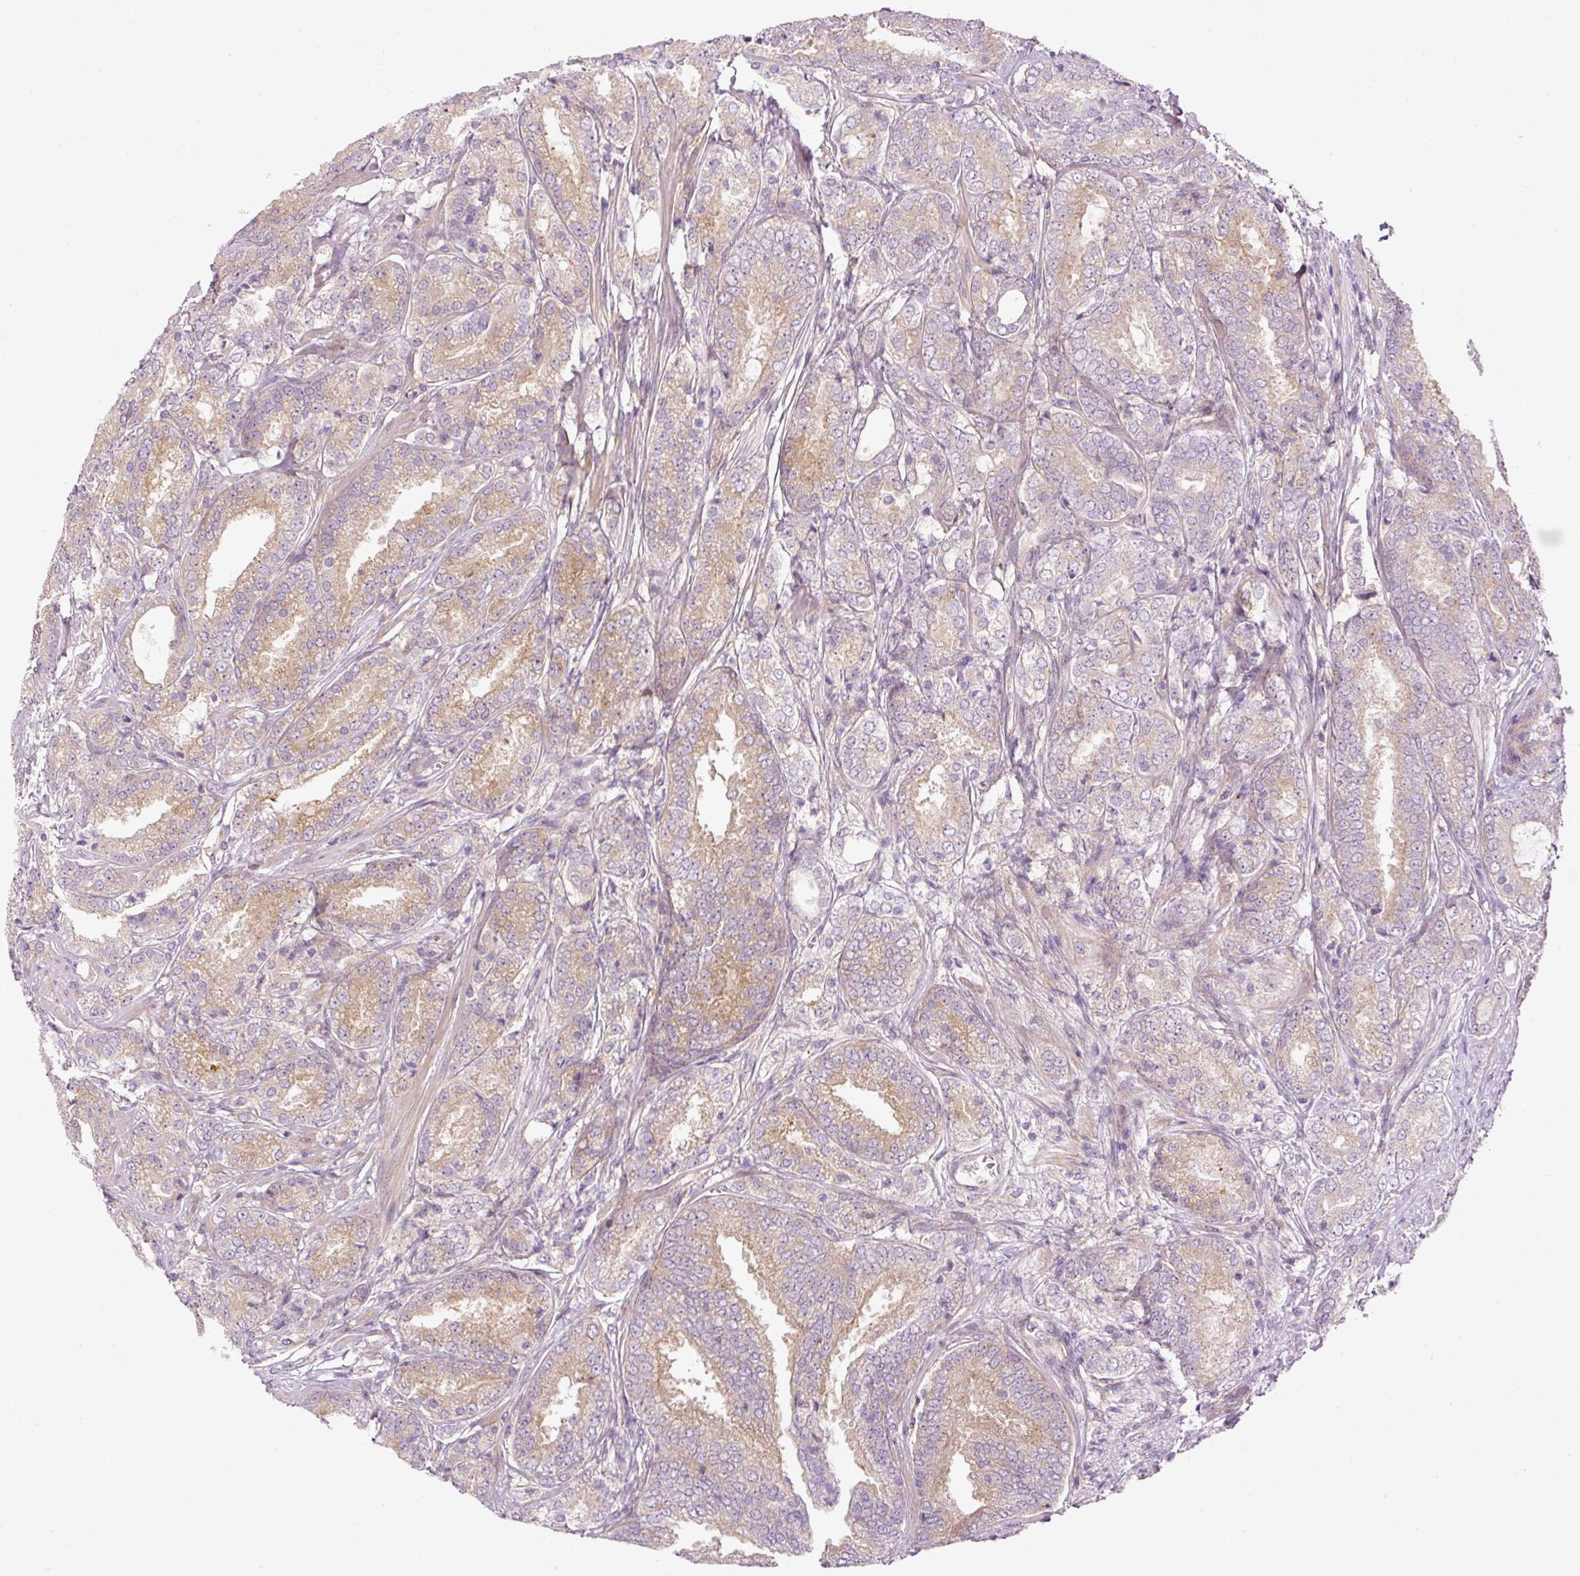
{"staining": {"intensity": "moderate", "quantity": "25%-75%", "location": "cytoplasmic/membranous"}, "tissue": "prostate cancer", "cell_type": "Tumor cells", "image_type": "cancer", "snomed": [{"axis": "morphology", "description": "Adenocarcinoma, High grade"}, {"axis": "topography", "description": "Prostate"}], "caption": "Prostate adenocarcinoma (high-grade) tissue exhibits moderate cytoplasmic/membranous positivity in approximately 25%-75% of tumor cells, visualized by immunohistochemistry.", "gene": "MZT2B", "patient": {"sex": "male", "age": 63}}